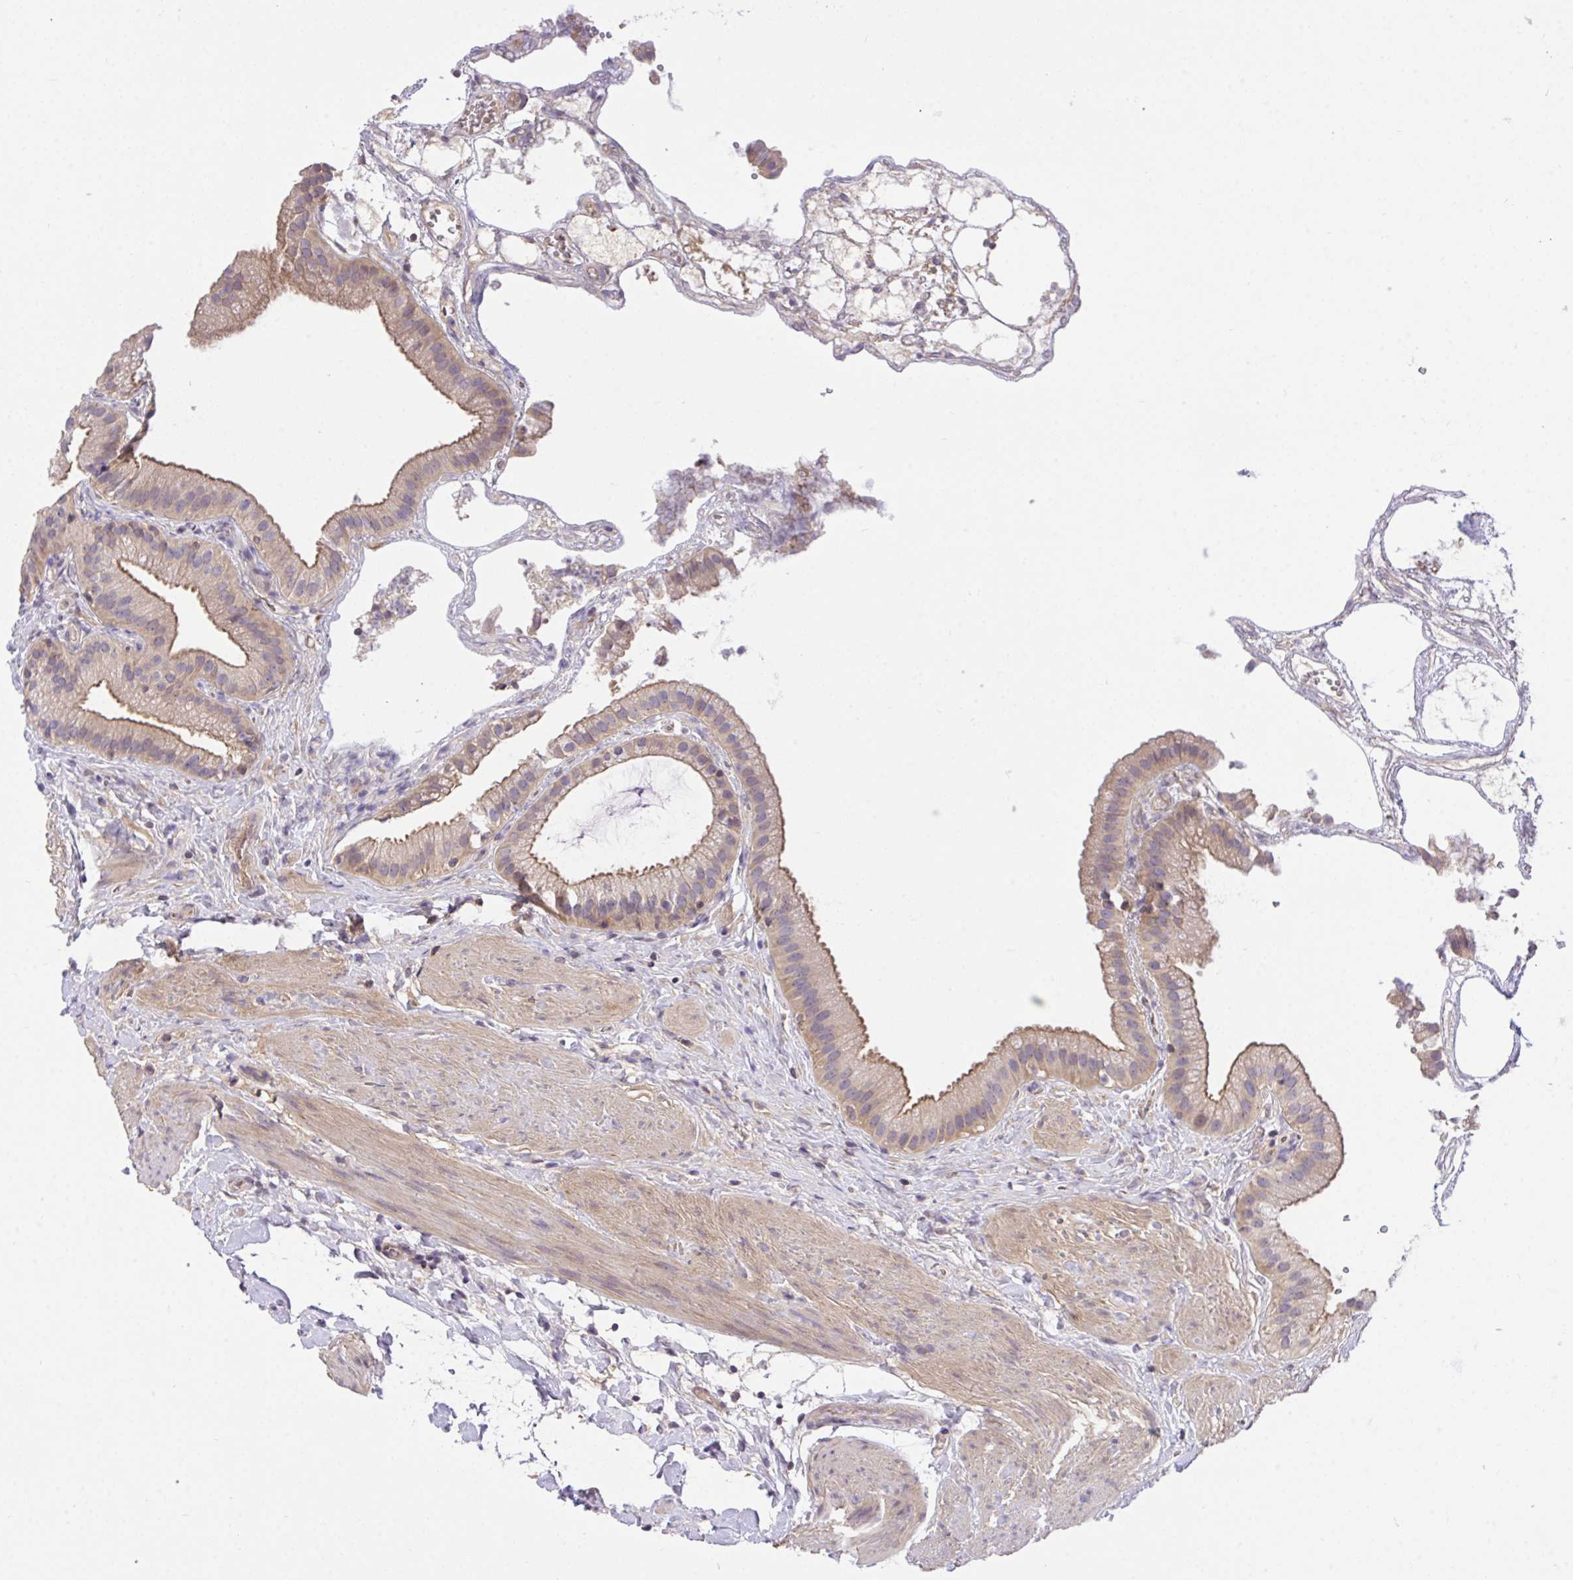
{"staining": {"intensity": "weak", "quantity": "25%-75%", "location": "cytoplasmic/membranous"}, "tissue": "gallbladder", "cell_type": "Glandular cells", "image_type": "normal", "snomed": [{"axis": "morphology", "description": "Normal tissue, NOS"}, {"axis": "topography", "description": "Gallbladder"}], "caption": "Immunohistochemical staining of benign human gallbladder shows weak cytoplasmic/membranous protein expression in approximately 25%-75% of glandular cells. The staining was performed using DAB to visualize the protein expression in brown, while the nuclei were stained in blue with hematoxylin (Magnification: 20x).", "gene": "TLN2", "patient": {"sex": "female", "age": 63}}